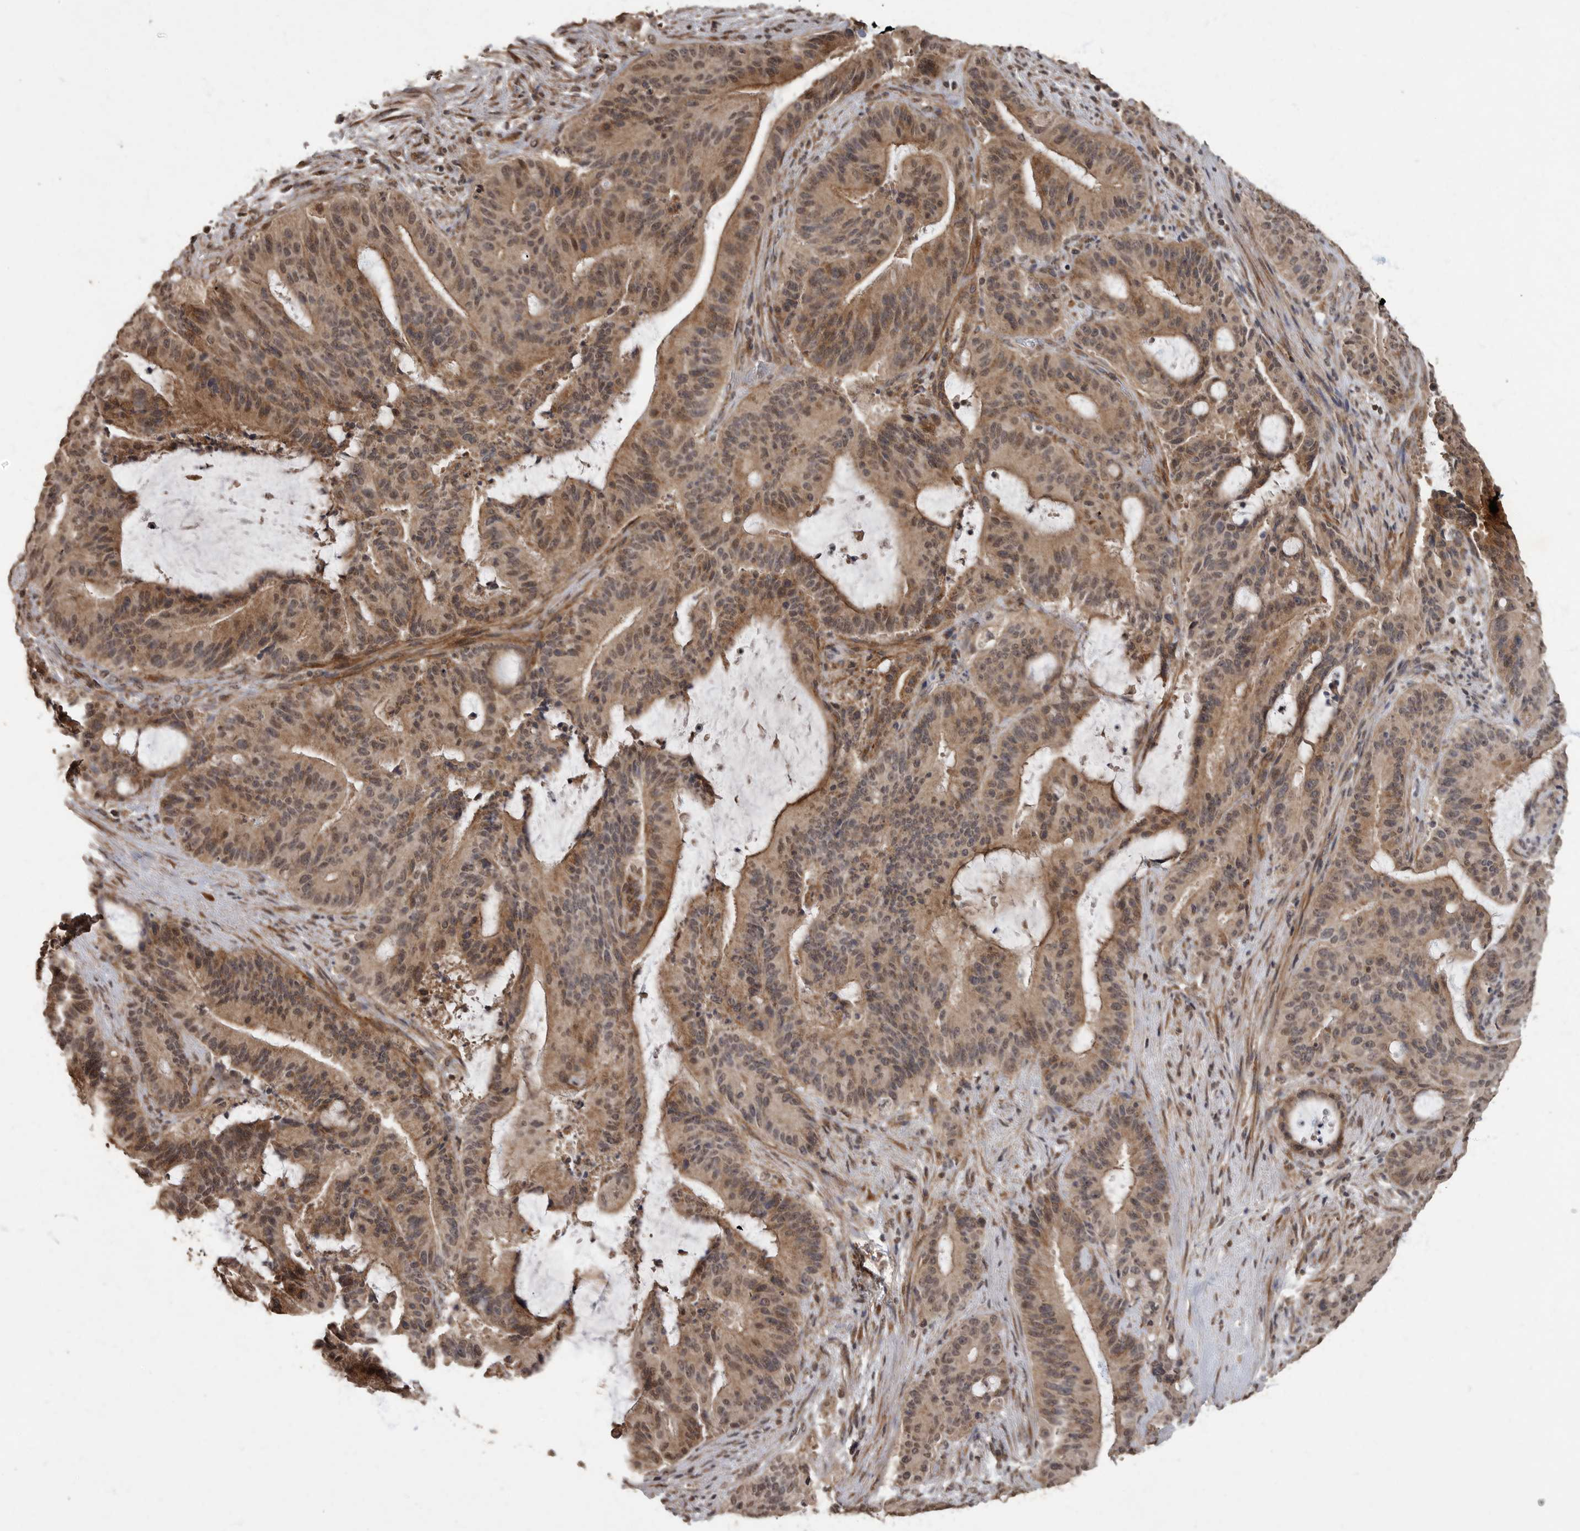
{"staining": {"intensity": "moderate", "quantity": ">75%", "location": "cytoplasmic/membranous"}, "tissue": "liver cancer", "cell_type": "Tumor cells", "image_type": "cancer", "snomed": [{"axis": "morphology", "description": "Normal tissue, NOS"}, {"axis": "morphology", "description": "Cholangiocarcinoma"}, {"axis": "topography", "description": "Liver"}, {"axis": "topography", "description": "Peripheral nerve tissue"}], "caption": "An IHC photomicrograph of neoplastic tissue is shown. Protein staining in brown labels moderate cytoplasmic/membranous positivity in liver cholangiocarcinoma within tumor cells.", "gene": "MAFG", "patient": {"sex": "female", "age": 73}}